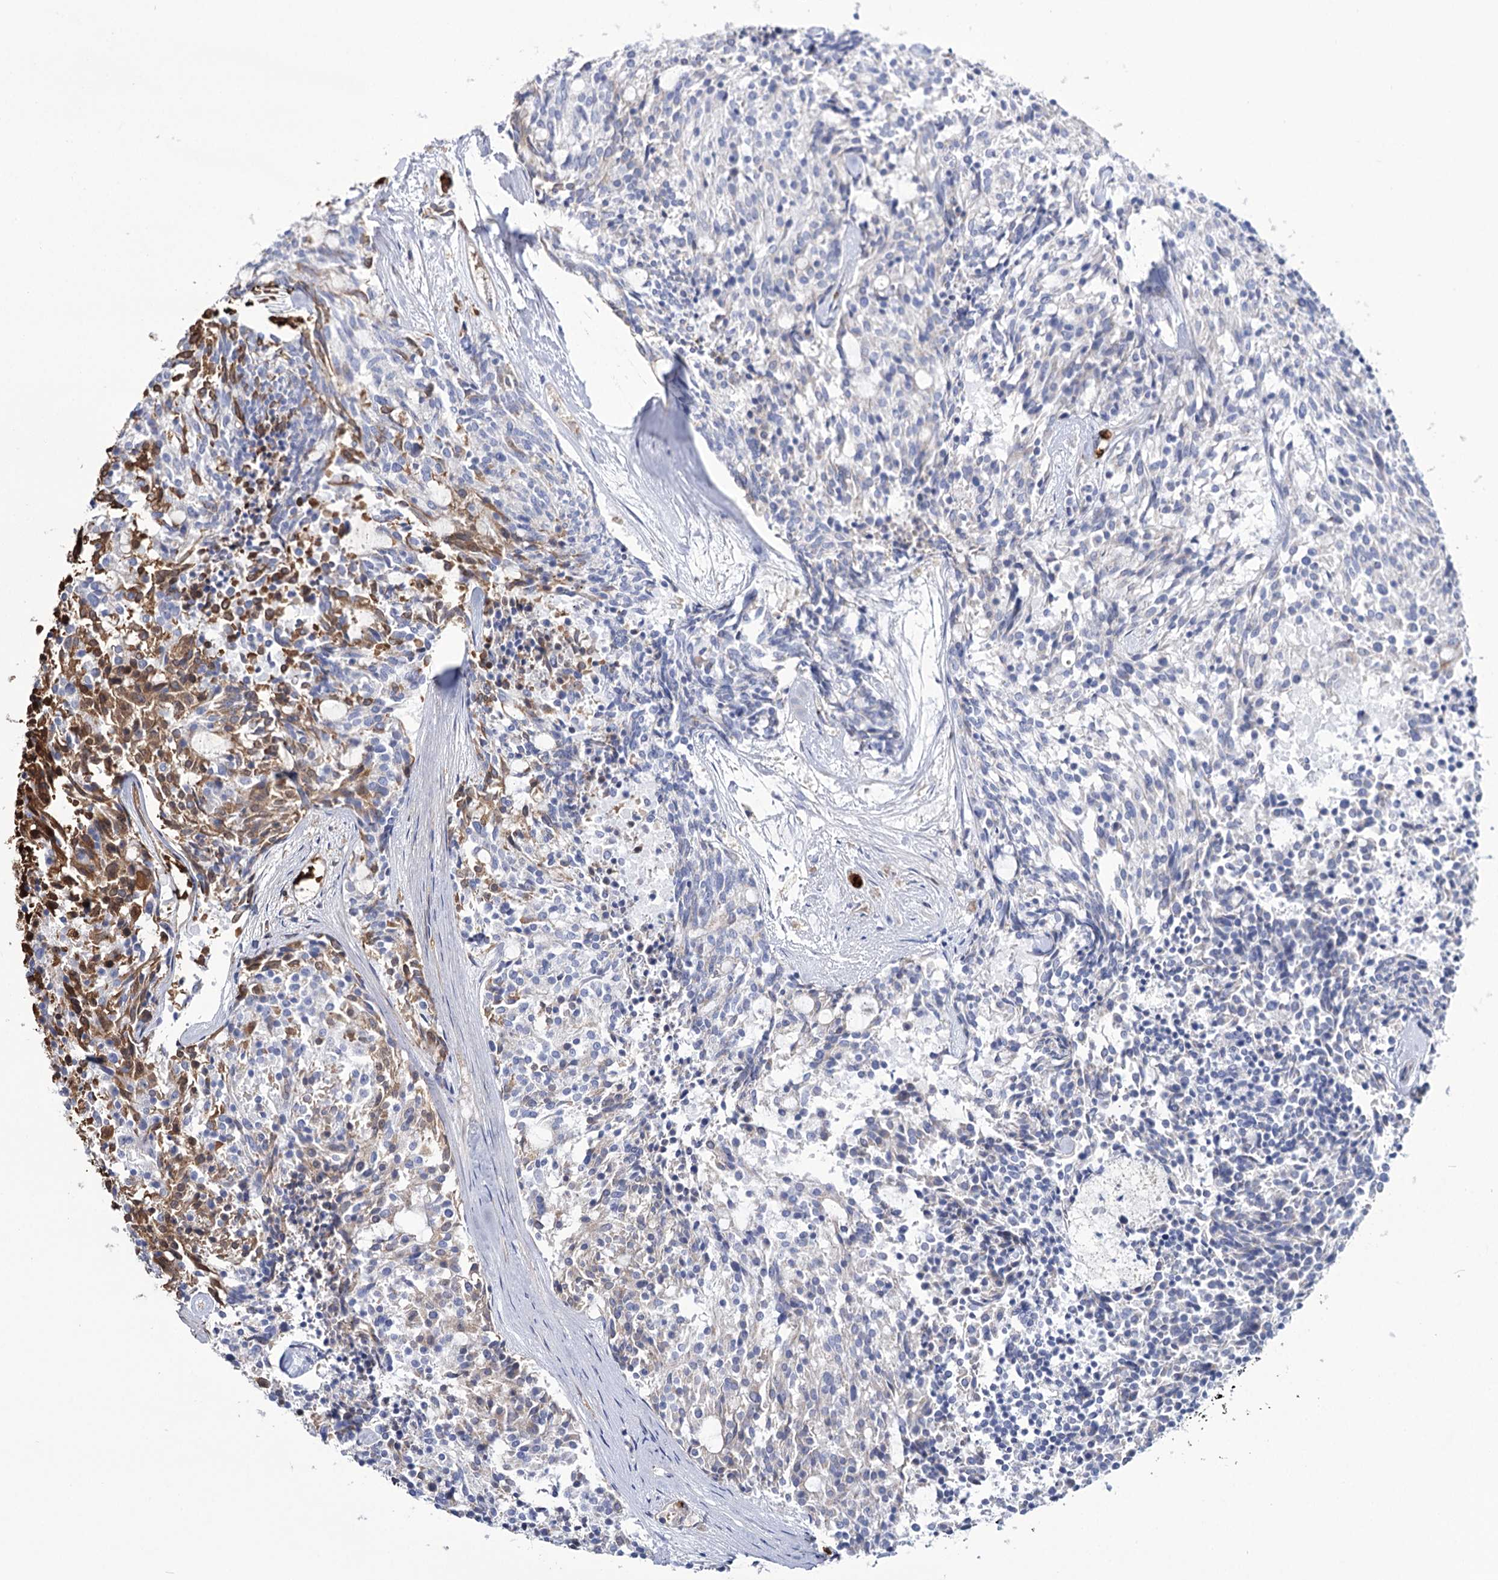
{"staining": {"intensity": "moderate", "quantity": "<25%", "location": "cytoplasmic/membranous"}, "tissue": "carcinoid", "cell_type": "Tumor cells", "image_type": "cancer", "snomed": [{"axis": "morphology", "description": "Carcinoid, malignant, NOS"}, {"axis": "topography", "description": "Pancreas"}], "caption": "Human carcinoid stained with a protein marker reveals moderate staining in tumor cells.", "gene": "GBF1", "patient": {"sex": "female", "age": 54}}